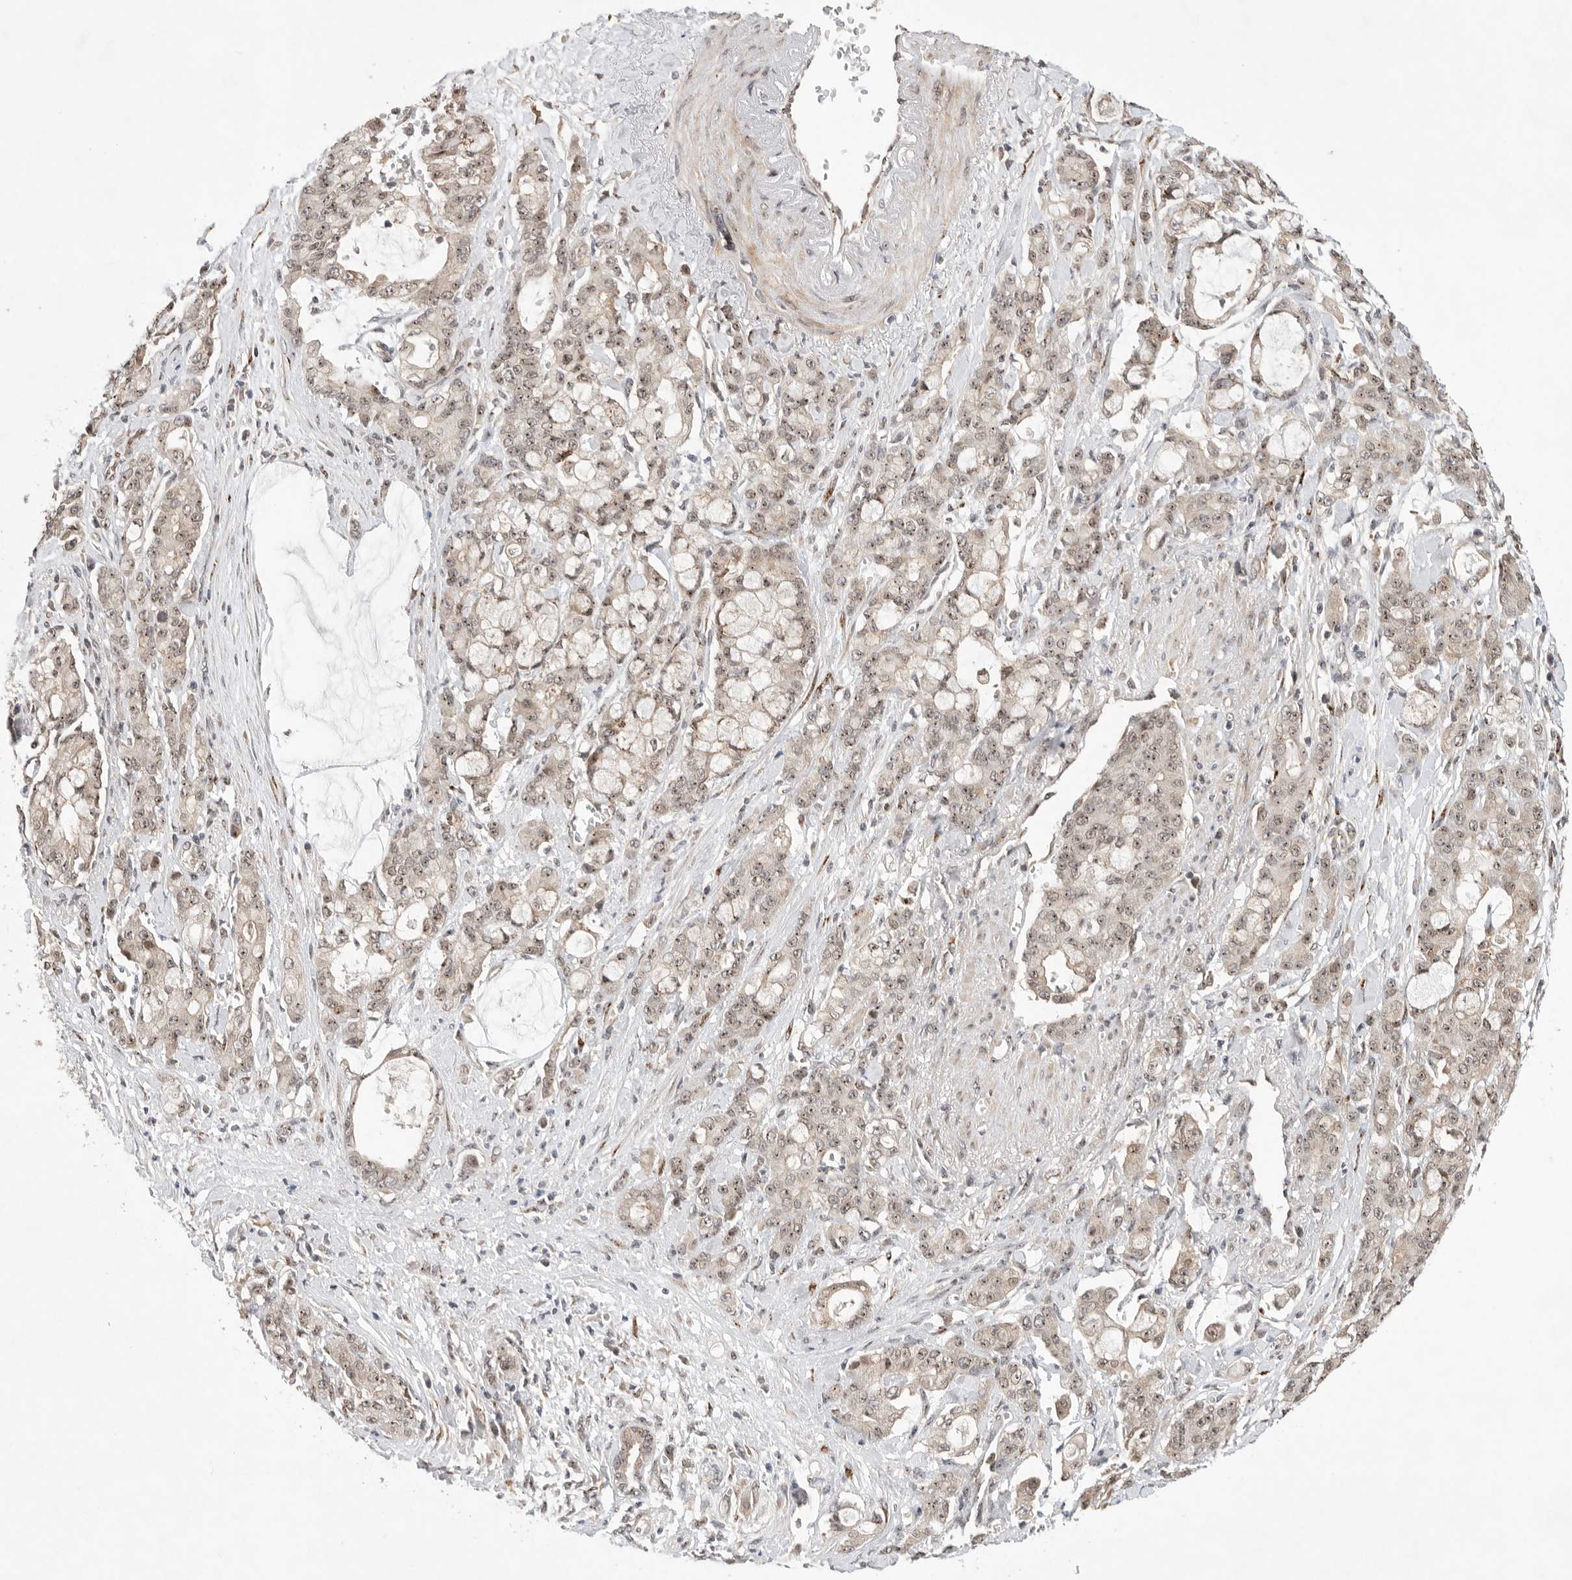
{"staining": {"intensity": "weak", "quantity": ">75%", "location": "cytoplasmic/membranous,nuclear"}, "tissue": "pancreatic cancer", "cell_type": "Tumor cells", "image_type": "cancer", "snomed": [{"axis": "morphology", "description": "Adenocarcinoma, NOS"}, {"axis": "topography", "description": "Pancreas"}], "caption": "Adenocarcinoma (pancreatic) stained with DAB (3,3'-diaminobenzidine) immunohistochemistry exhibits low levels of weak cytoplasmic/membranous and nuclear staining in approximately >75% of tumor cells. (DAB (3,3'-diaminobenzidine) IHC with brightfield microscopy, high magnification).", "gene": "LEMD3", "patient": {"sex": "female", "age": 73}}